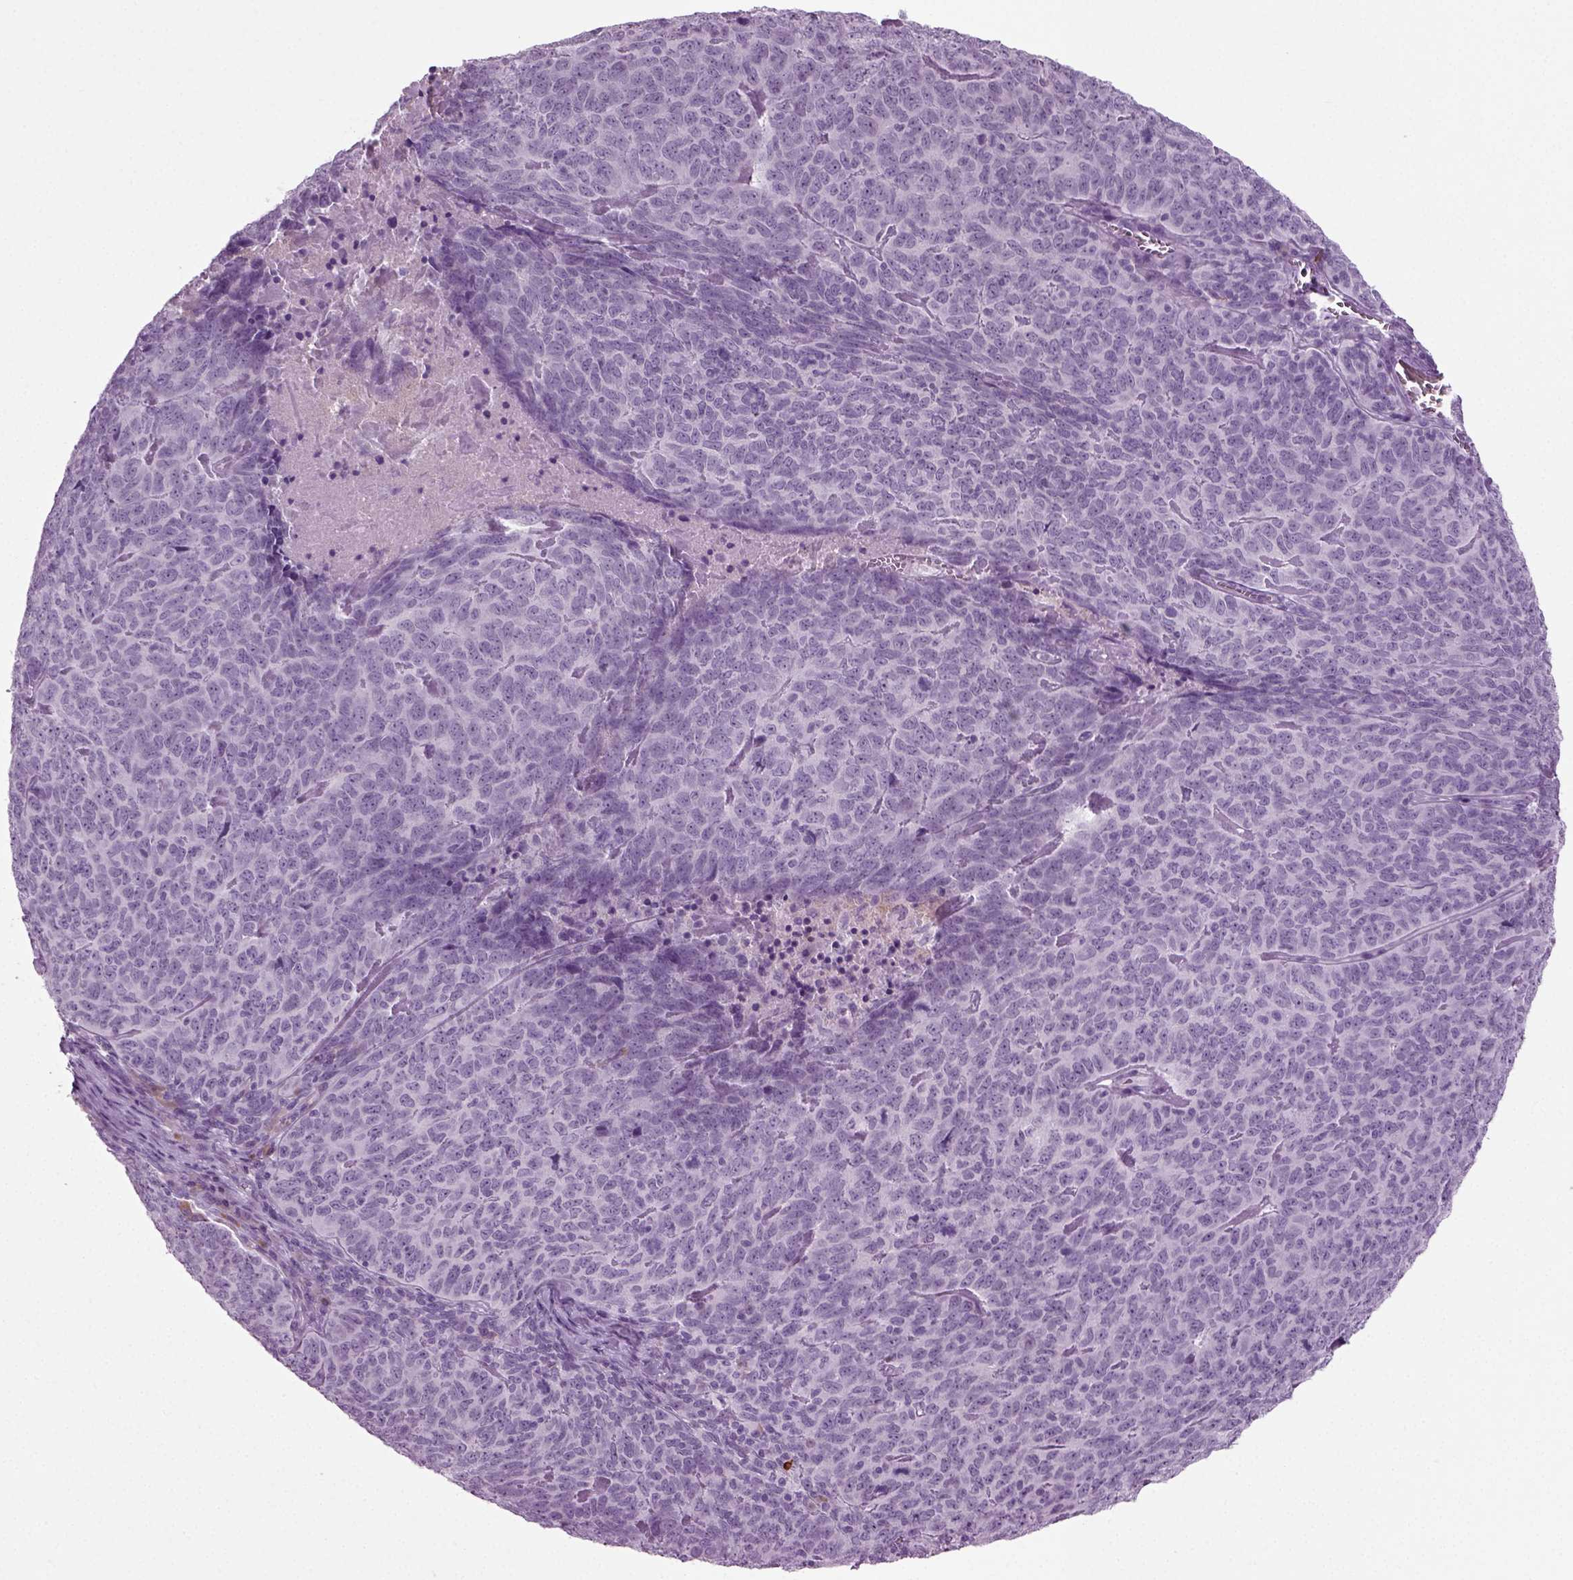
{"staining": {"intensity": "negative", "quantity": "none", "location": "none"}, "tissue": "skin cancer", "cell_type": "Tumor cells", "image_type": "cancer", "snomed": [{"axis": "morphology", "description": "Squamous cell carcinoma, NOS"}, {"axis": "topography", "description": "Skin"}, {"axis": "topography", "description": "Anal"}], "caption": "IHC of human skin squamous cell carcinoma reveals no staining in tumor cells.", "gene": "PRLH", "patient": {"sex": "female", "age": 51}}